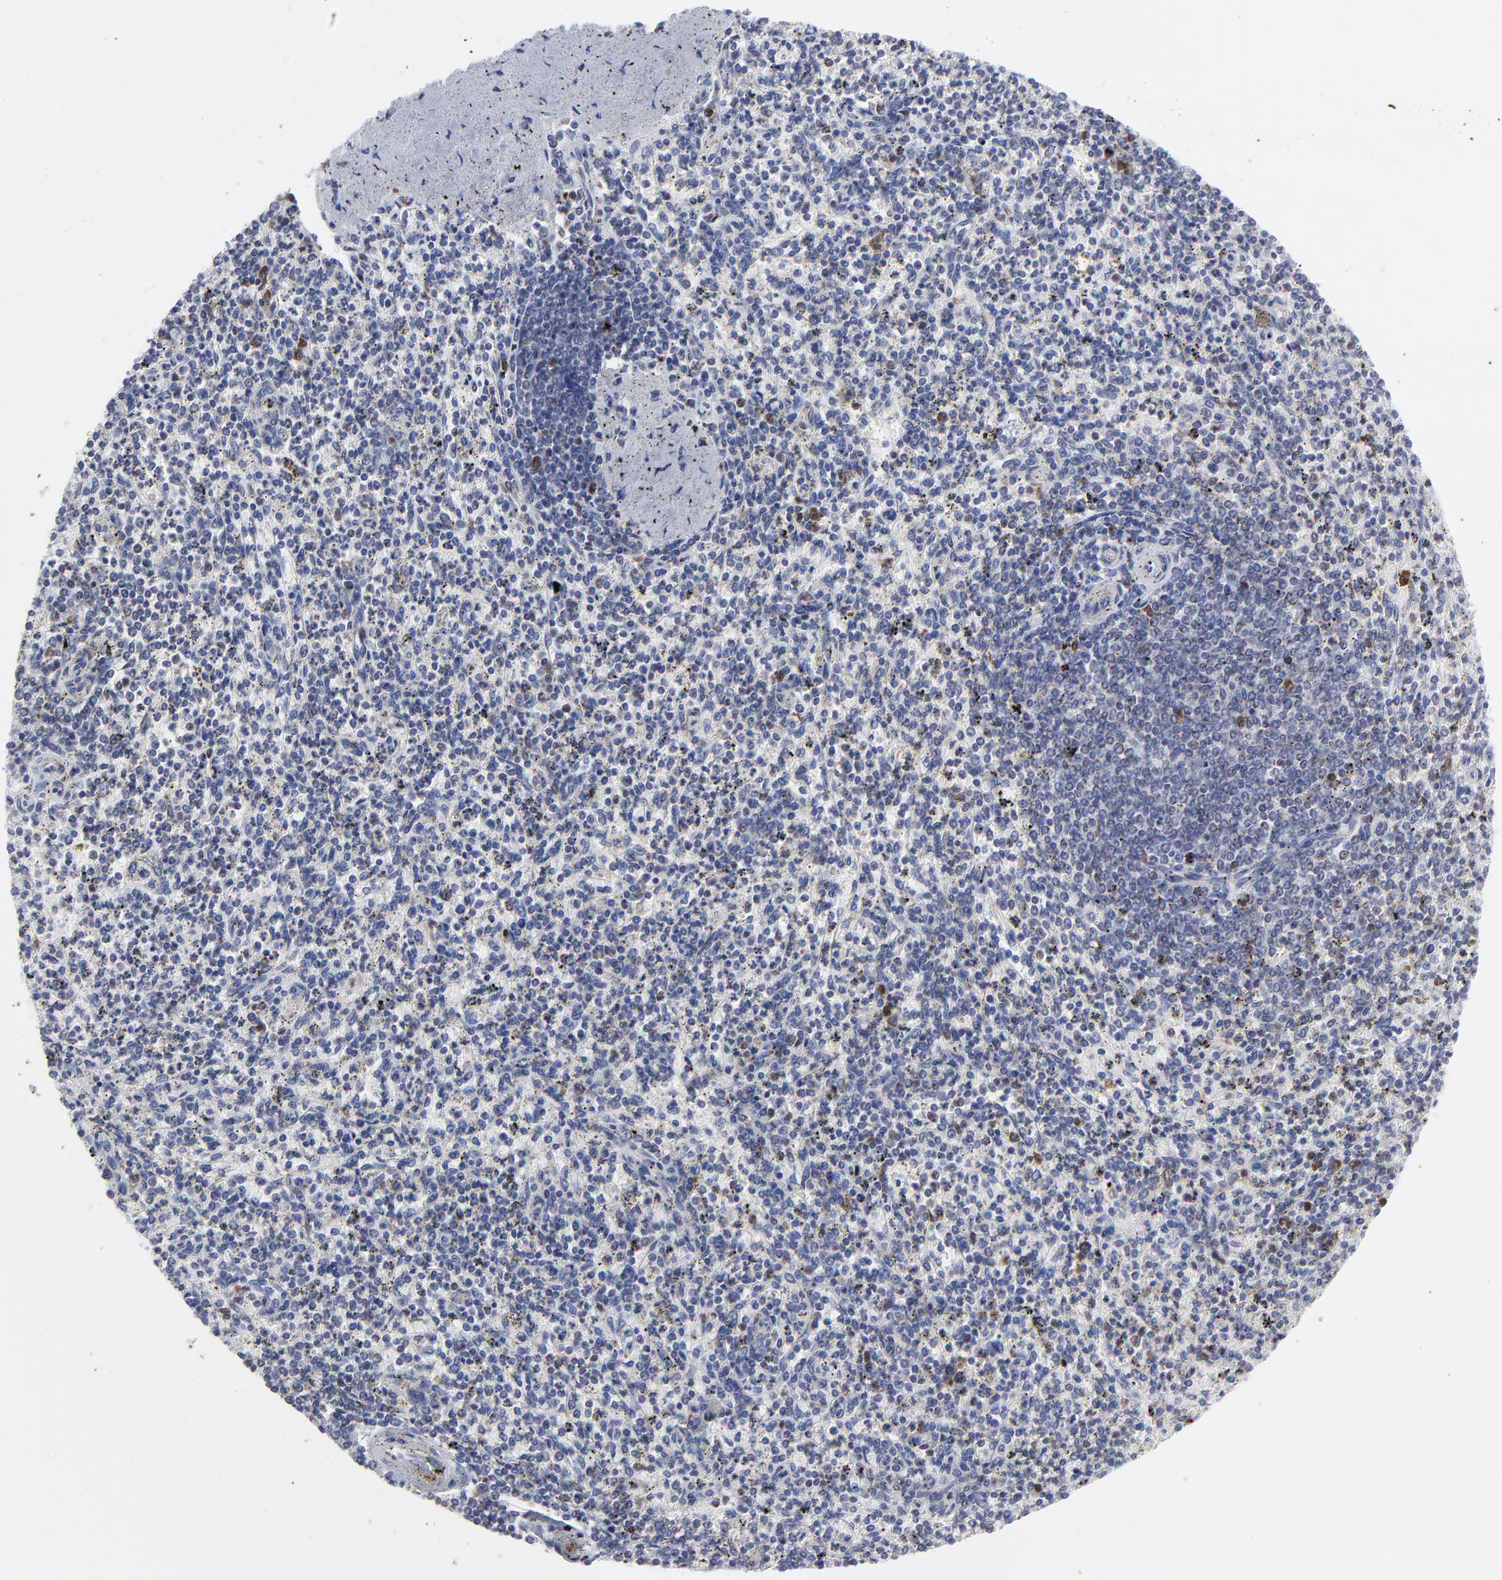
{"staining": {"intensity": "moderate", "quantity": "<25%", "location": "nuclear"}, "tissue": "spleen", "cell_type": "Cells in red pulp", "image_type": "normal", "snomed": [{"axis": "morphology", "description": "Normal tissue, NOS"}, {"axis": "topography", "description": "Spleen"}], "caption": "Benign spleen demonstrates moderate nuclear expression in approximately <25% of cells in red pulp, visualized by immunohistochemistry.", "gene": "NCAPH", "patient": {"sex": "male", "age": 72}}